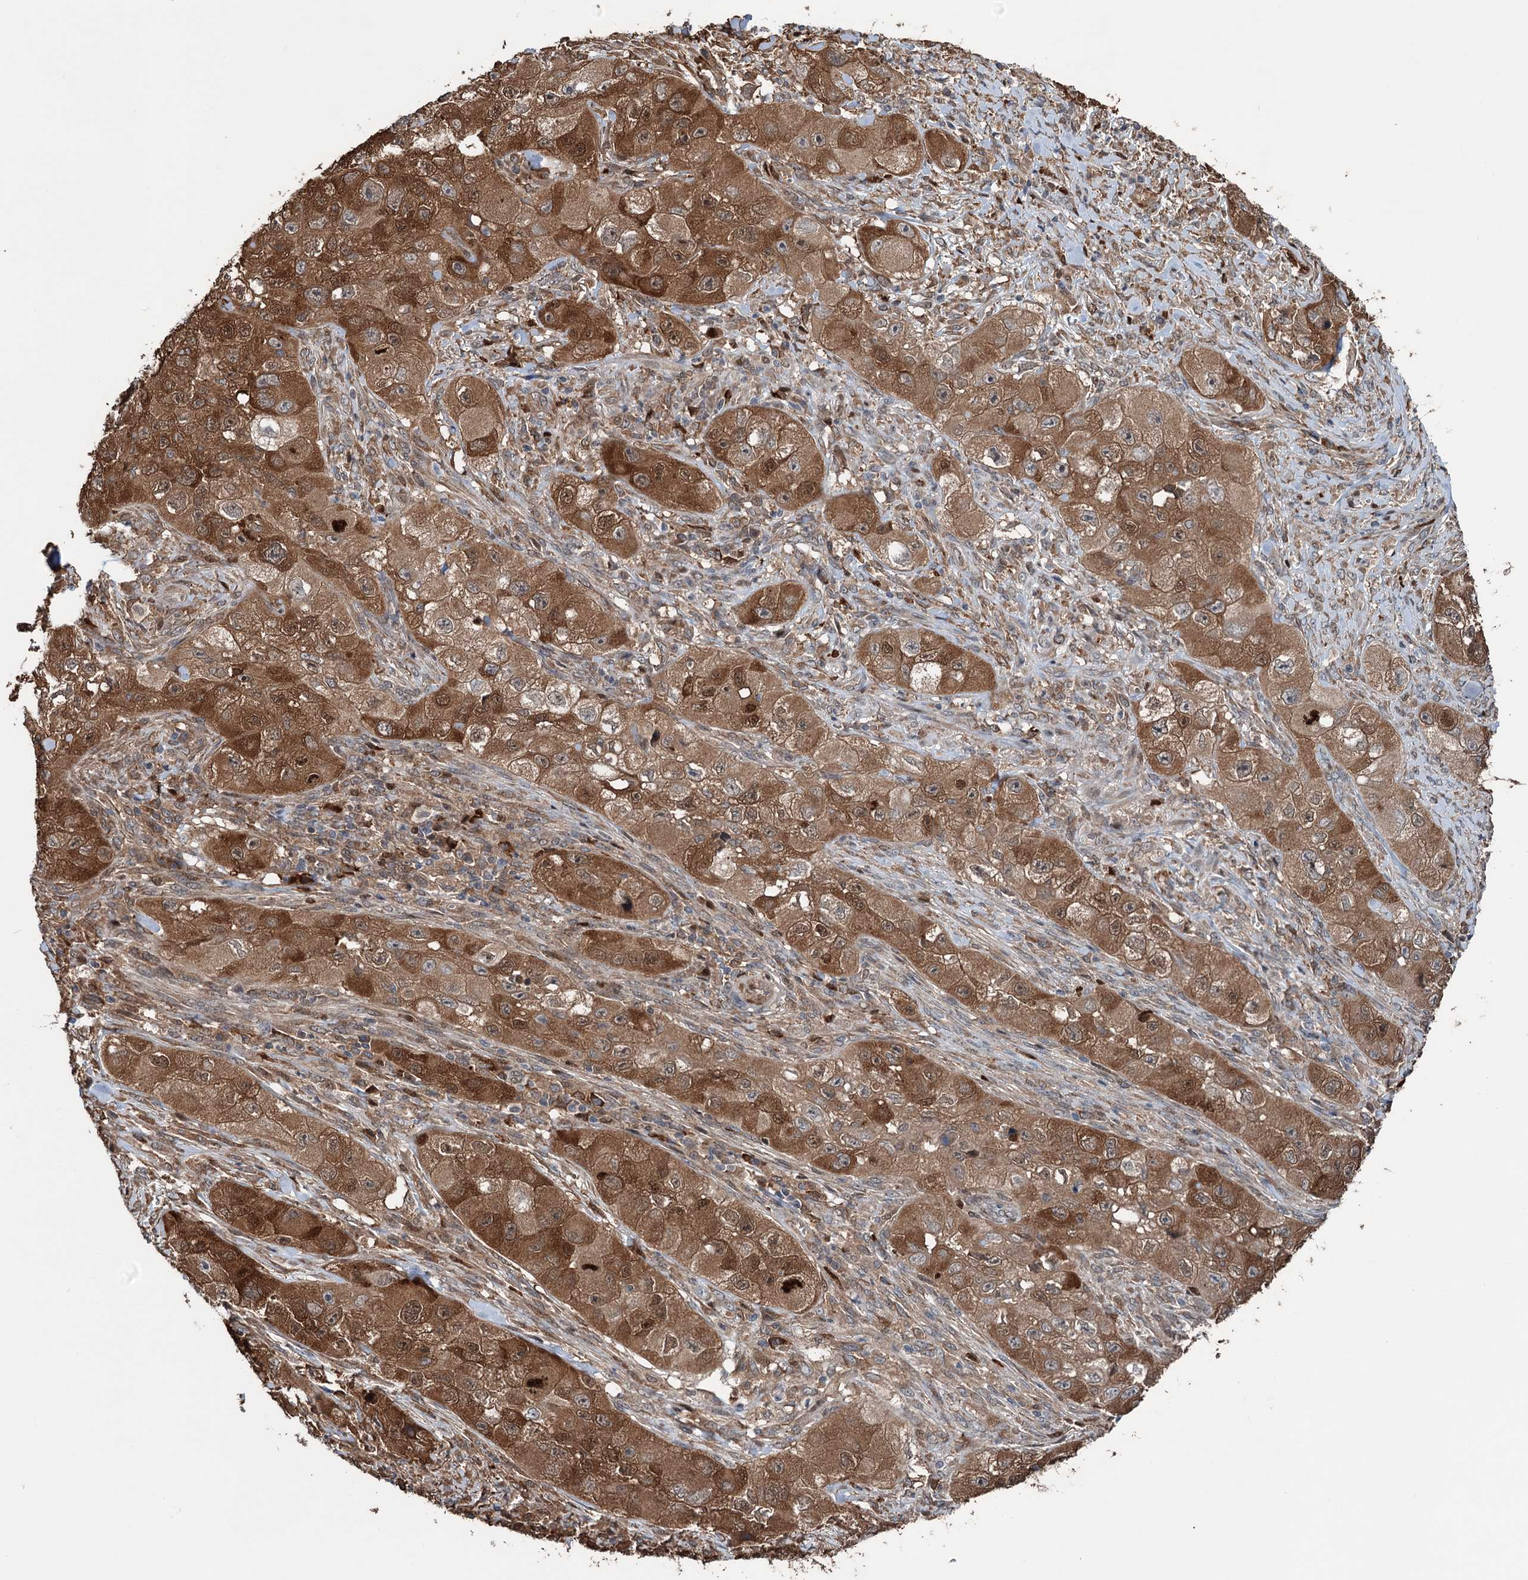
{"staining": {"intensity": "moderate", "quantity": ">75%", "location": "cytoplasmic/membranous,nuclear"}, "tissue": "skin cancer", "cell_type": "Tumor cells", "image_type": "cancer", "snomed": [{"axis": "morphology", "description": "Squamous cell carcinoma, NOS"}, {"axis": "topography", "description": "Skin"}, {"axis": "topography", "description": "Subcutis"}], "caption": "A photomicrograph of human skin squamous cell carcinoma stained for a protein reveals moderate cytoplasmic/membranous and nuclear brown staining in tumor cells. The staining is performed using DAB brown chromogen to label protein expression. The nuclei are counter-stained blue using hematoxylin.", "gene": "NCAPD2", "patient": {"sex": "male", "age": 73}}